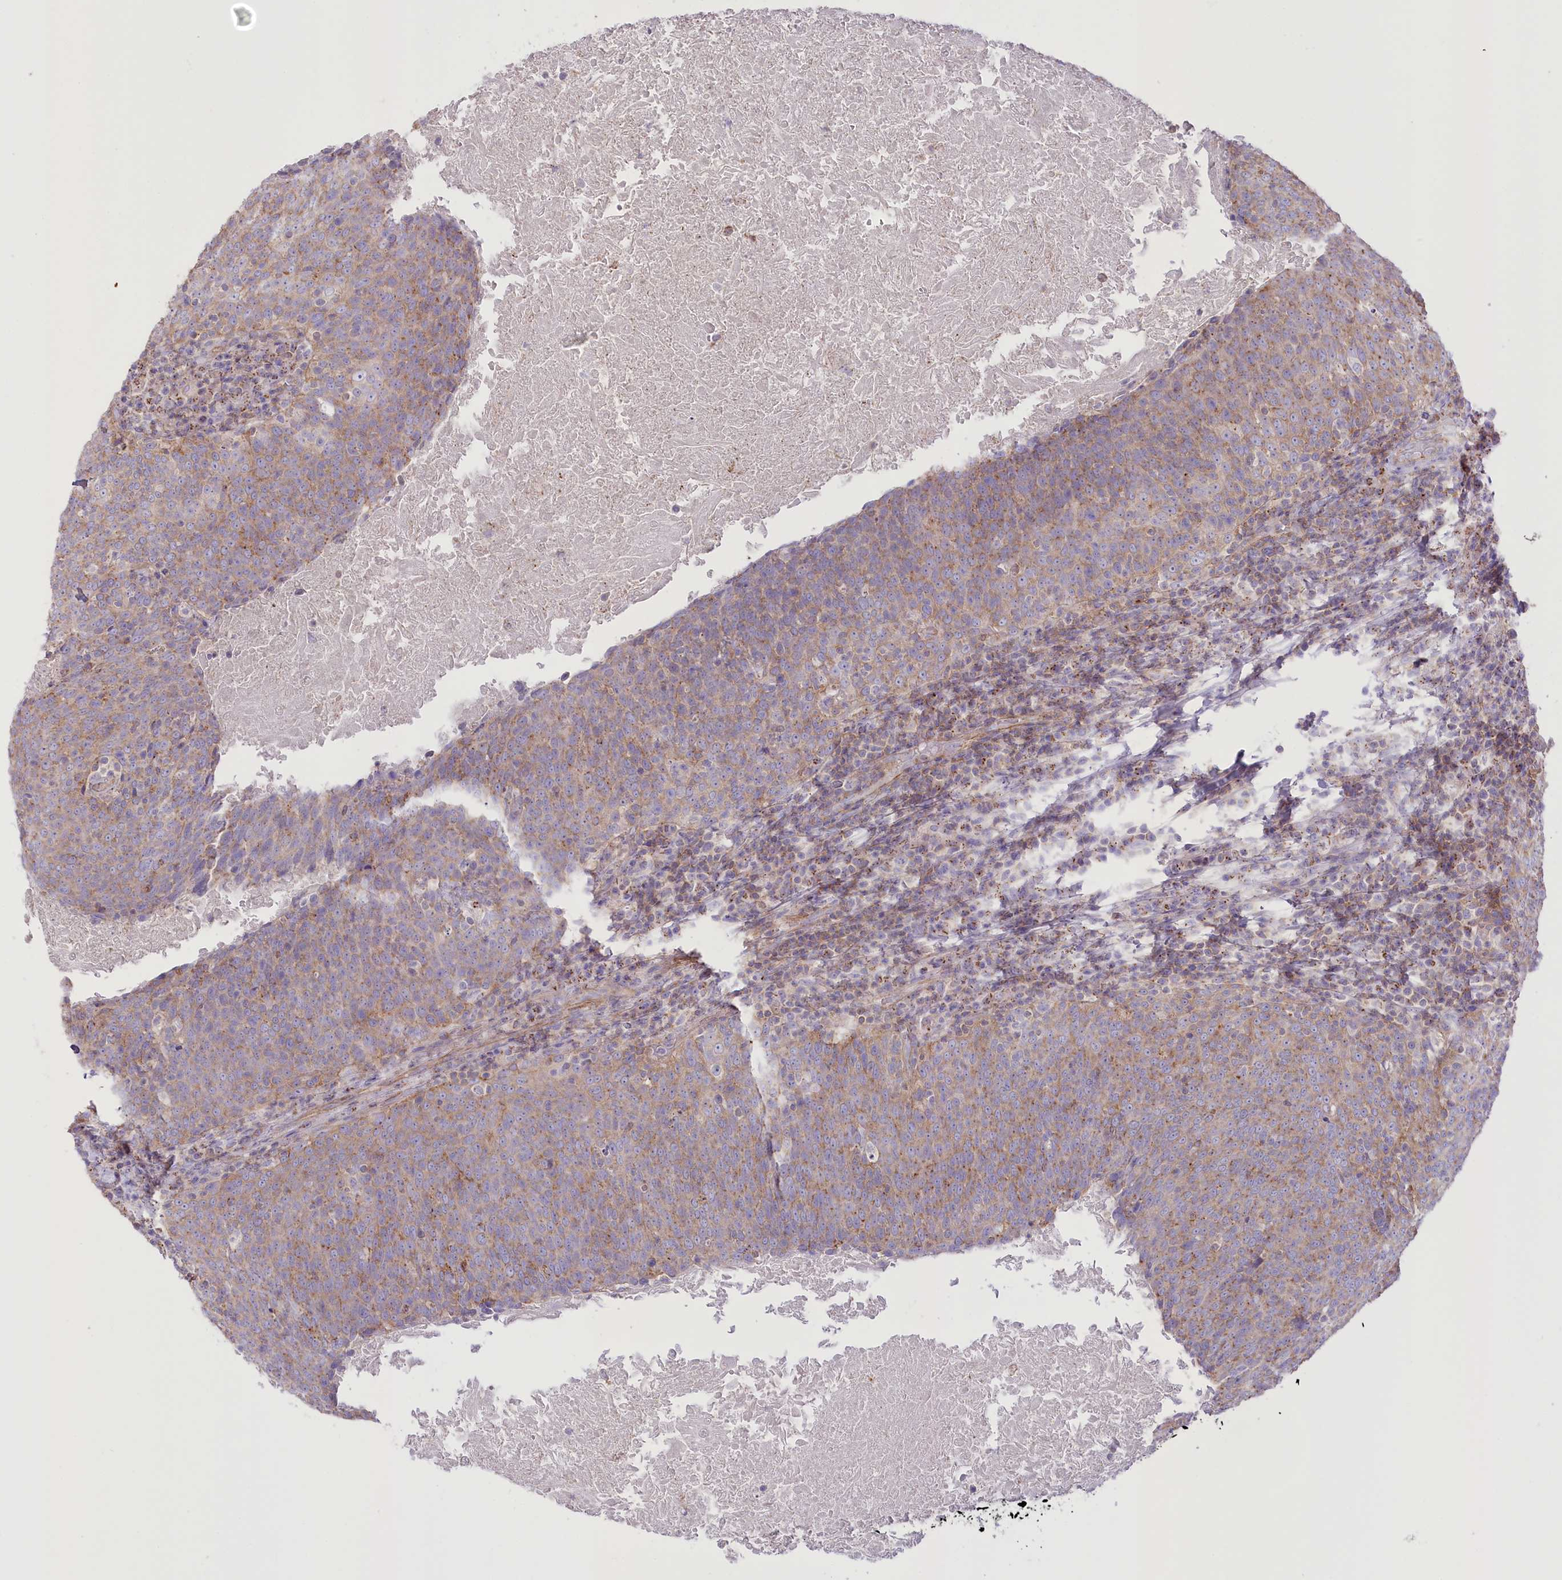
{"staining": {"intensity": "moderate", "quantity": ">75%", "location": "cytoplasmic/membranous"}, "tissue": "head and neck cancer", "cell_type": "Tumor cells", "image_type": "cancer", "snomed": [{"axis": "morphology", "description": "Squamous cell carcinoma, NOS"}, {"axis": "morphology", "description": "Squamous cell carcinoma, metastatic, NOS"}, {"axis": "topography", "description": "Lymph node"}, {"axis": "topography", "description": "Head-Neck"}], "caption": "The photomicrograph exhibits immunohistochemical staining of head and neck cancer. There is moderate cytoplasmic/membranous expression is identified in approximately >75% of tumor cells.", "gene": "FAM216A", "patient": {"sex": "male", "age": 62}}